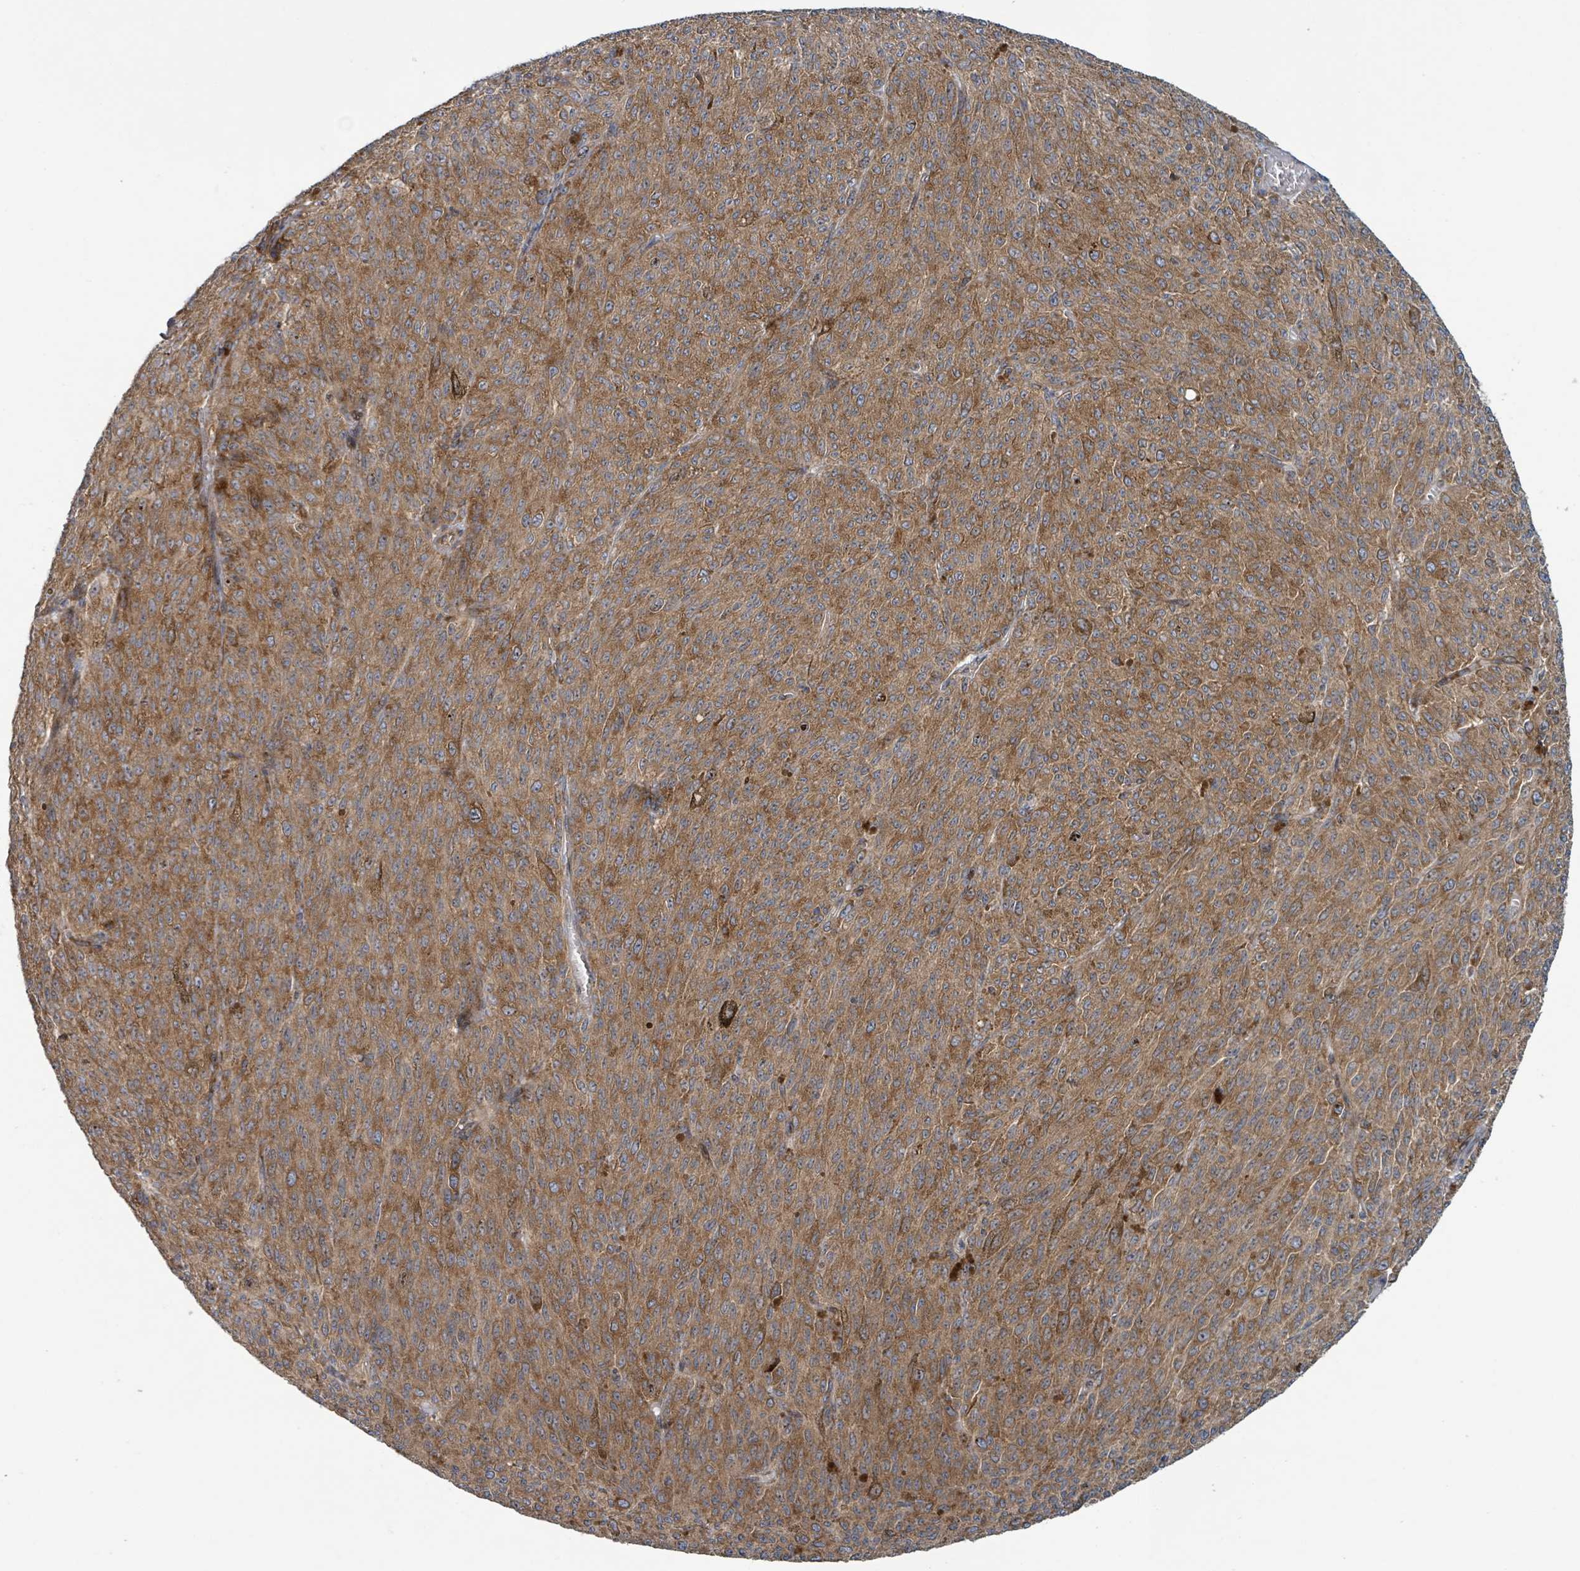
{"staining": {"intensity": "moderate", "quantity": ">75%", "location": "cytoplasmic/membranous"}, "tissue": "melanoma", "cell_type": "Tumor cells", "image_type": "cancer", "snomed": [{"axis": "morphology", "description": "Malignant melanoma, NOS"}, {"axis": "topography", "description": "Skin"}], "caption": "Immunohistochemistry (IHC) image of neoplastic tissue: melanoma stained using immunohistochemistry (IHC) demonstrates medium levels of moderate protein expression localized specifically in the cytoplasmic/membranous of tumor cells, appearing as a cytoplasmic/membranous brown color.", "gene": "OR51E1", "patient": {"sex": "female", "age": 52}}